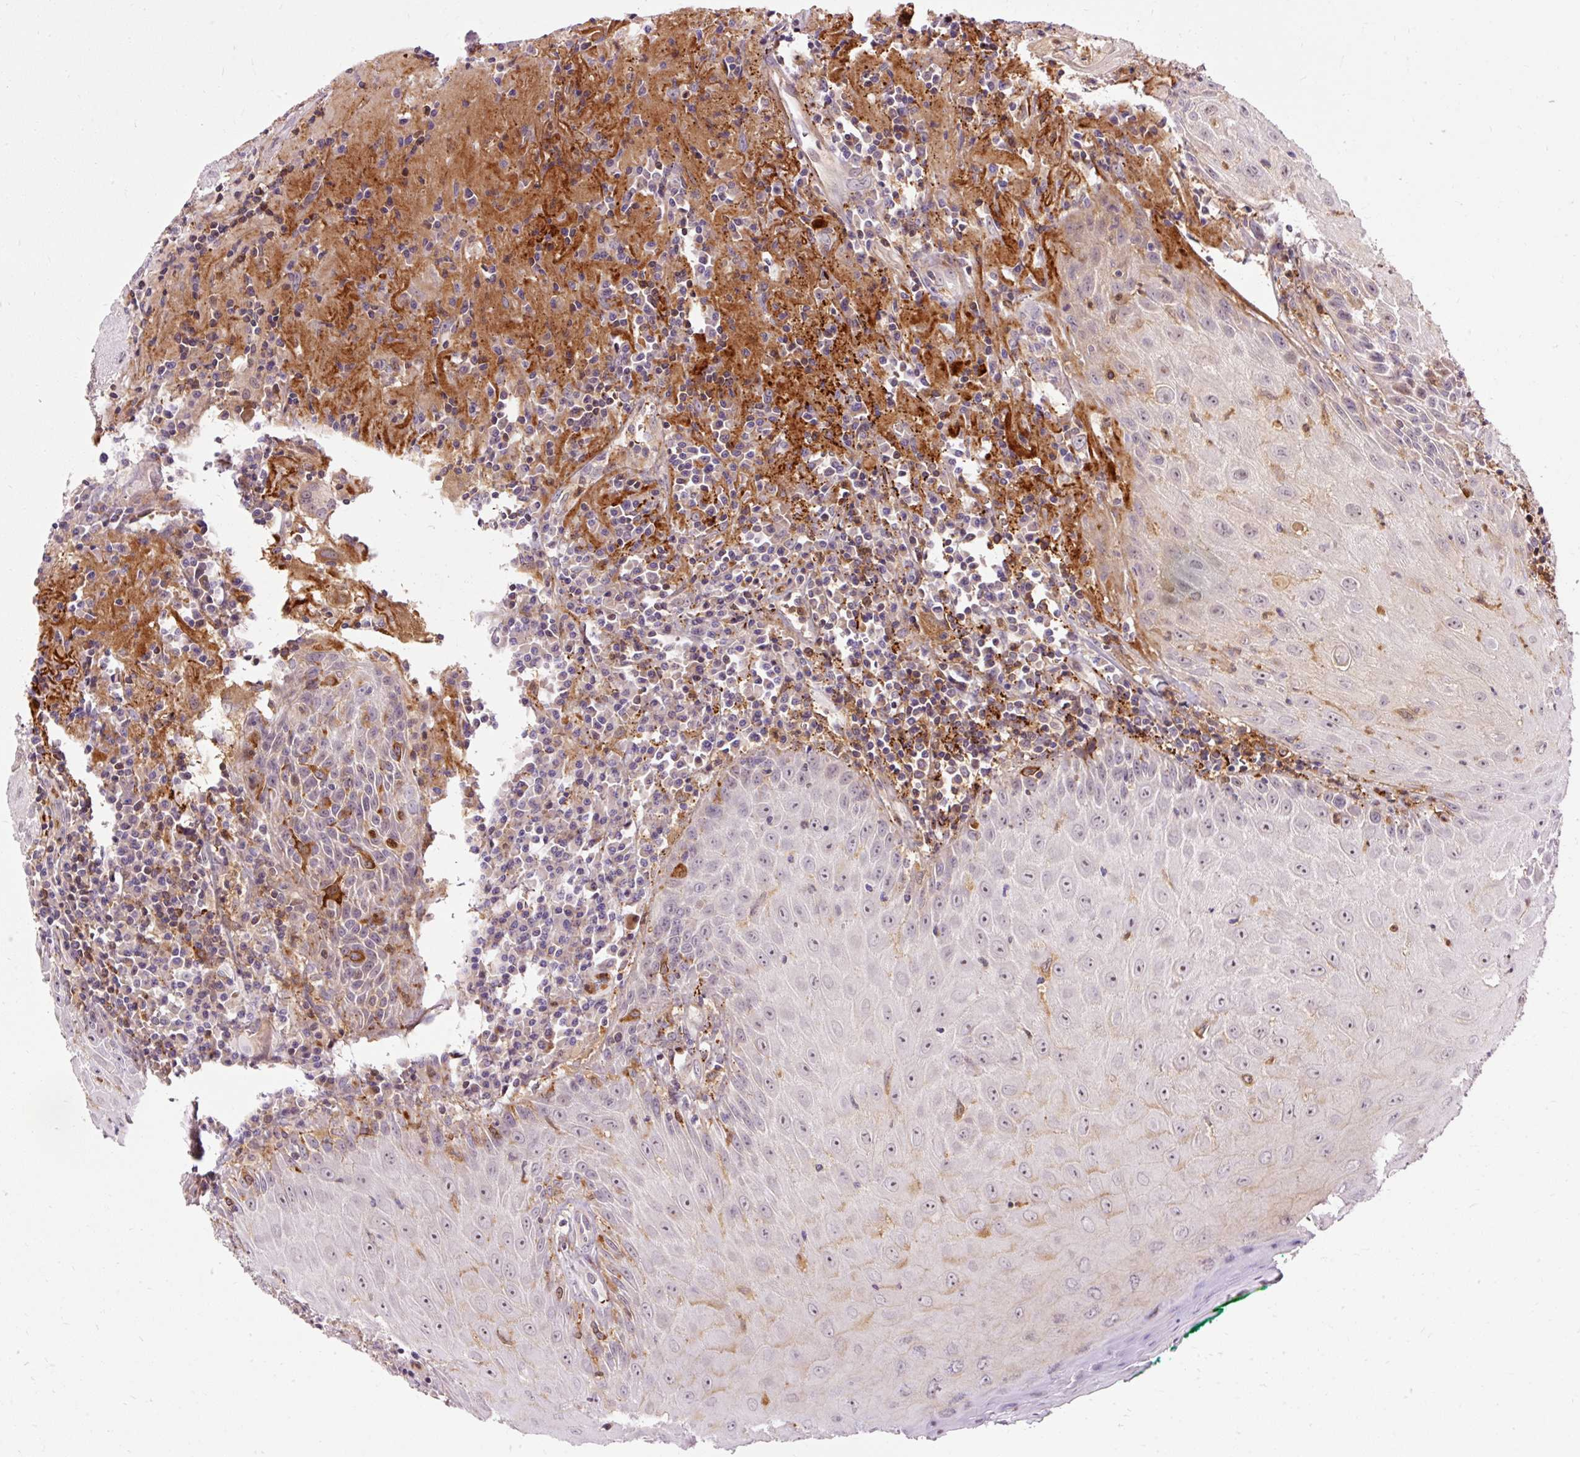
{"staining": {"intensity": "weak", "quantity": "<25%", "location": "cytoplasmic/membranous"}, "tissue": "head and neck cancer", "cell_type": "Tumor cells", "image_type": "cancer", "snomed": [{"axis": "morphology", "description": "Normal tissue, NOS"}, {"axis": "morphology", "description": "Squamous cell carcinoma, NOS"}, {"axis": "topography", "description": "Oral tissue"}, {"axis": "topography", "description": "Head-Neck"}], "caption": "Immunohistochemical staining of head and neck cancer reveals no significant staining in tumor cells.", "gene": "CEBPZ", "patient": {"sex": "female", "age": 70}}